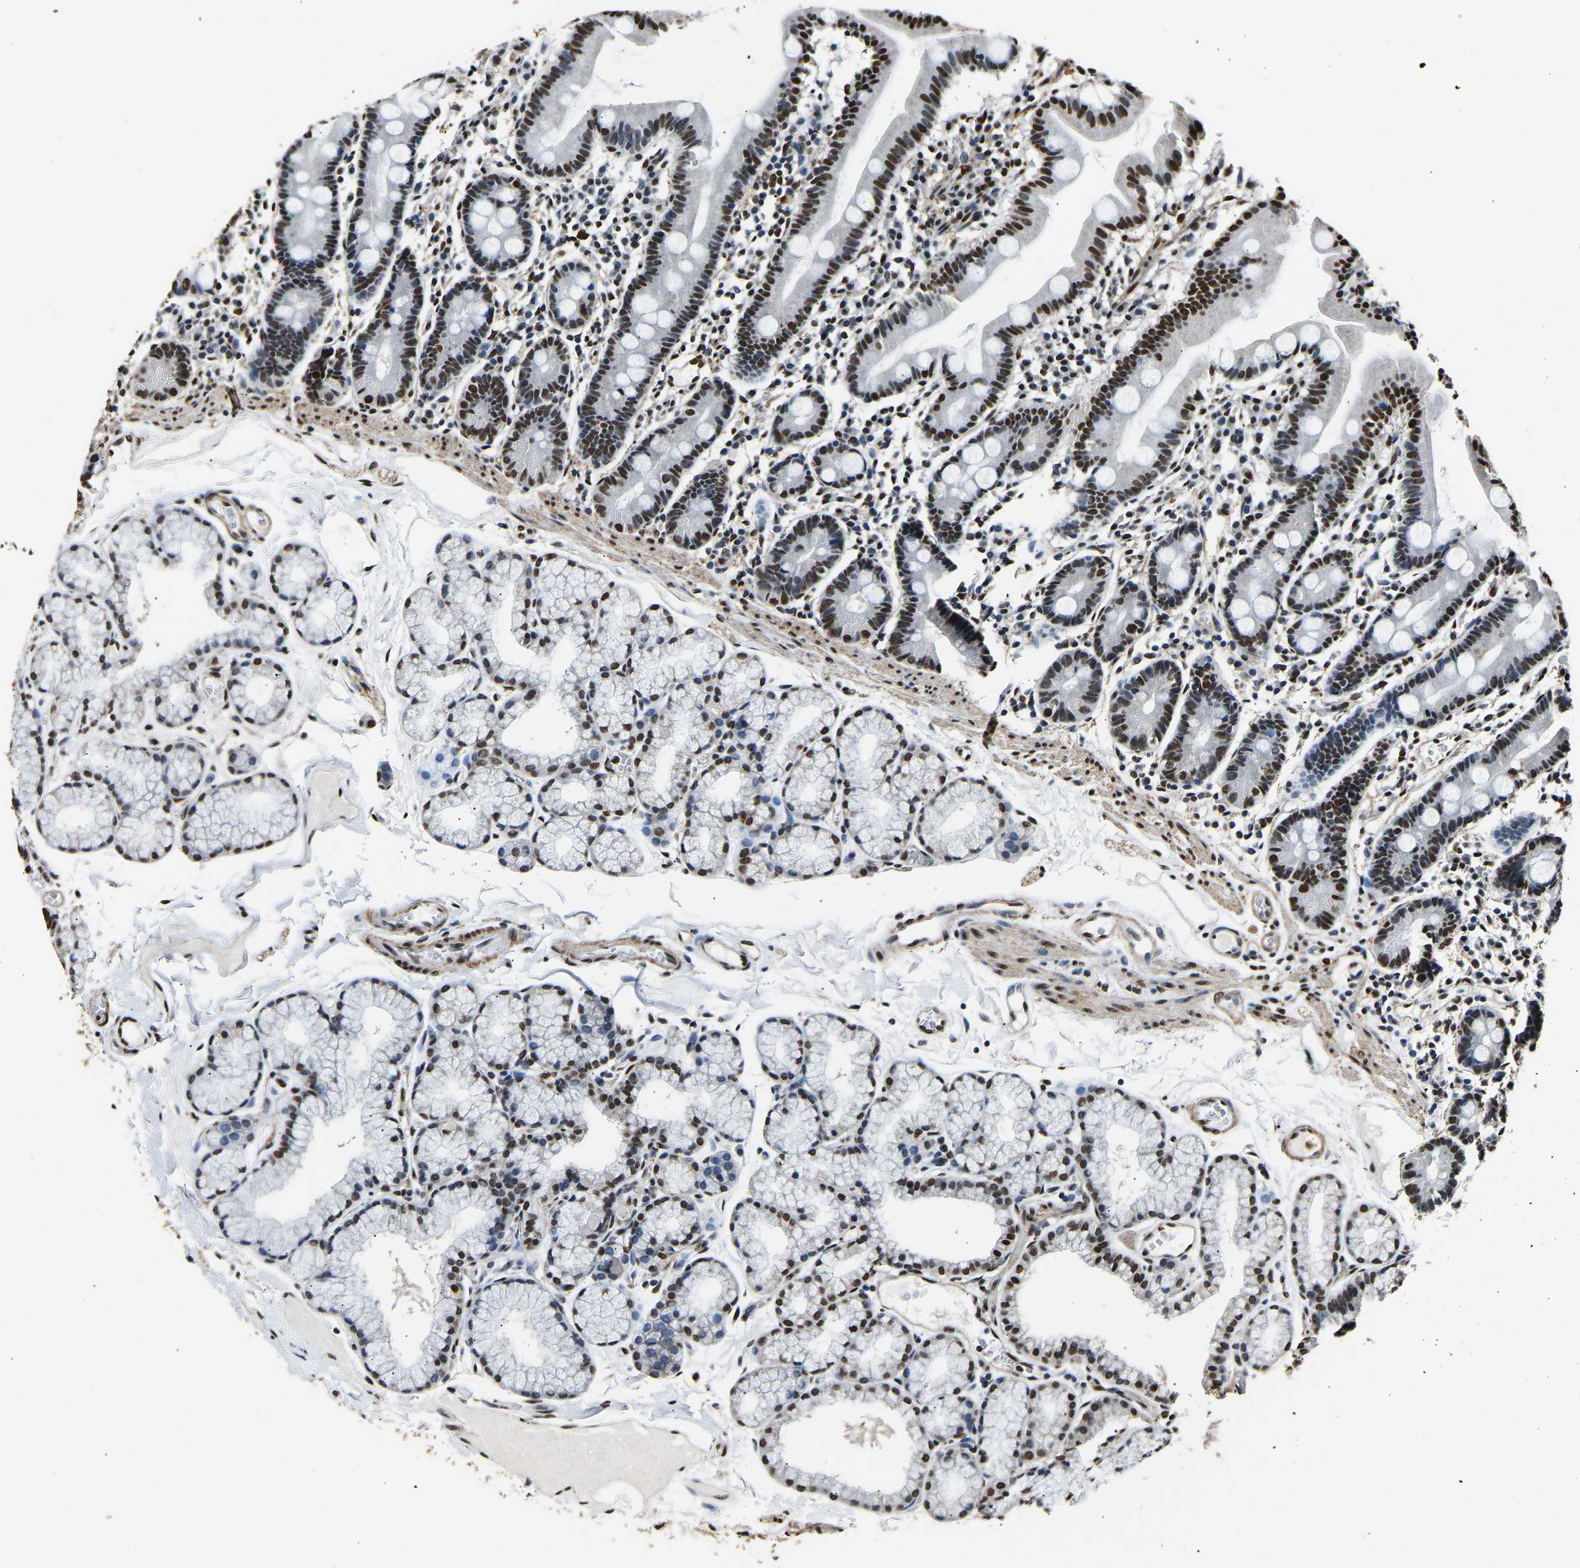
{"staining": {"intensity": "strong", "quantity": ">75%", "location": "nuclear"}, "tissue": "duodenum", "cell_type": "Glandular cells", "image_type": "normal", "snomed": [{"axis": "morphology", "description": "Normal tissue, NOS"}, {"axis": "topography", "description": "Duodenum"}], "caption": "This photomicrograph demonstrates unremarkable duodenum stained with IHC to label a protein in brown. The nuclear of glandular cells show strong positivity for the protein. Nuclei are counter-stained blue.", "gene": "SAFB", "patient": {"sex": "male", "age": 50}}